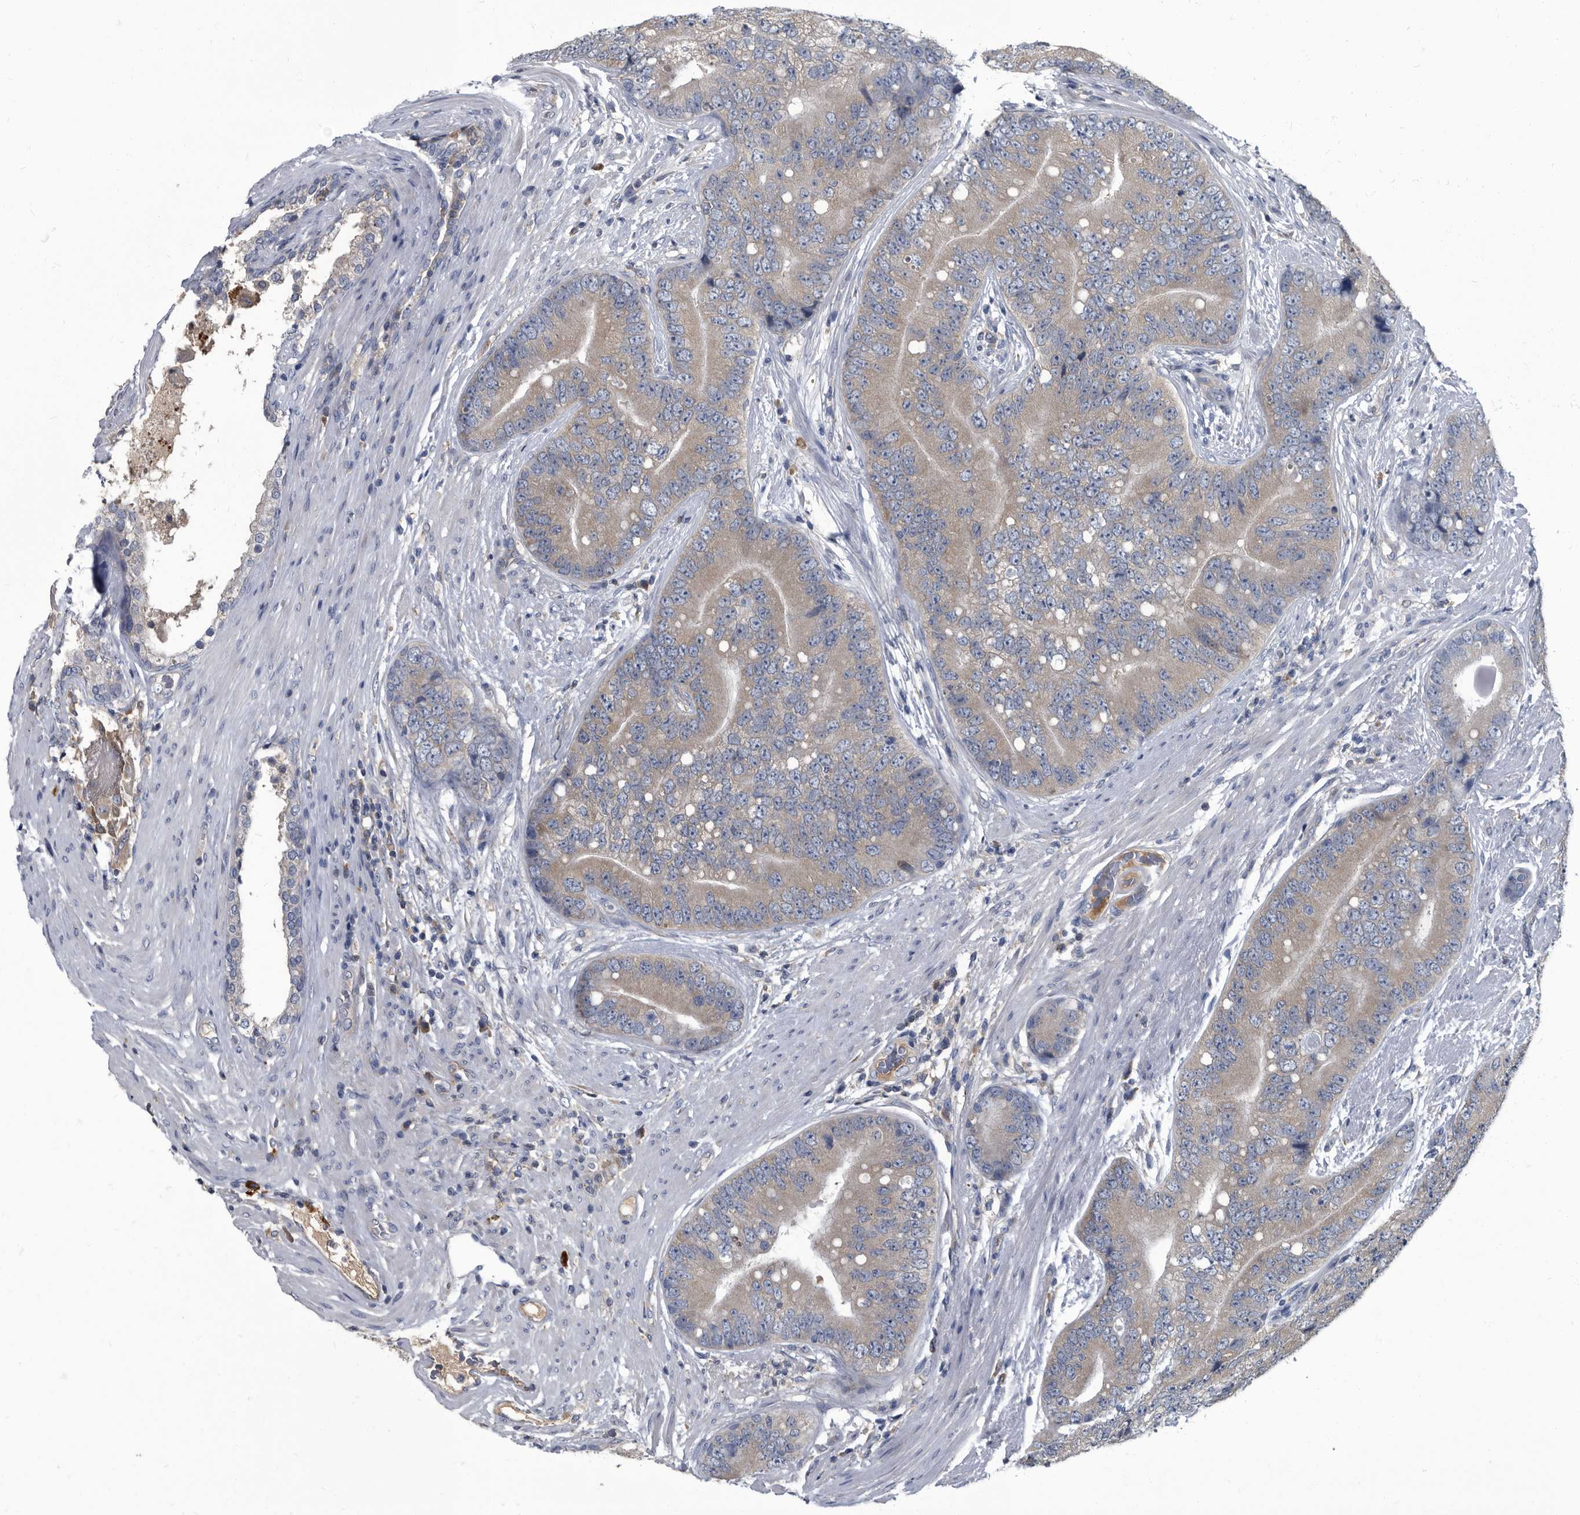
{"staining": {"intensity": "weak", "quantity": "25%-75%", "location": "cytoplasmic/membranous"}, "tissue": "prostate cancer", "cell_type": "Tumor cells", "image_type": "cancer", "snomed": [{"axis": "morphology", "description": "Adenocarcinoma, High grade"}, {"axis": "topography", "description": "Prostate"}], "caption": "Prostate adenocarcinoma (high-grade) tissue displays weak cytoplasmic/membranous expression in about 25%-75% of tumor cells", "gene": "CDV3", "patient": {"sex": "male", "age": 70}}